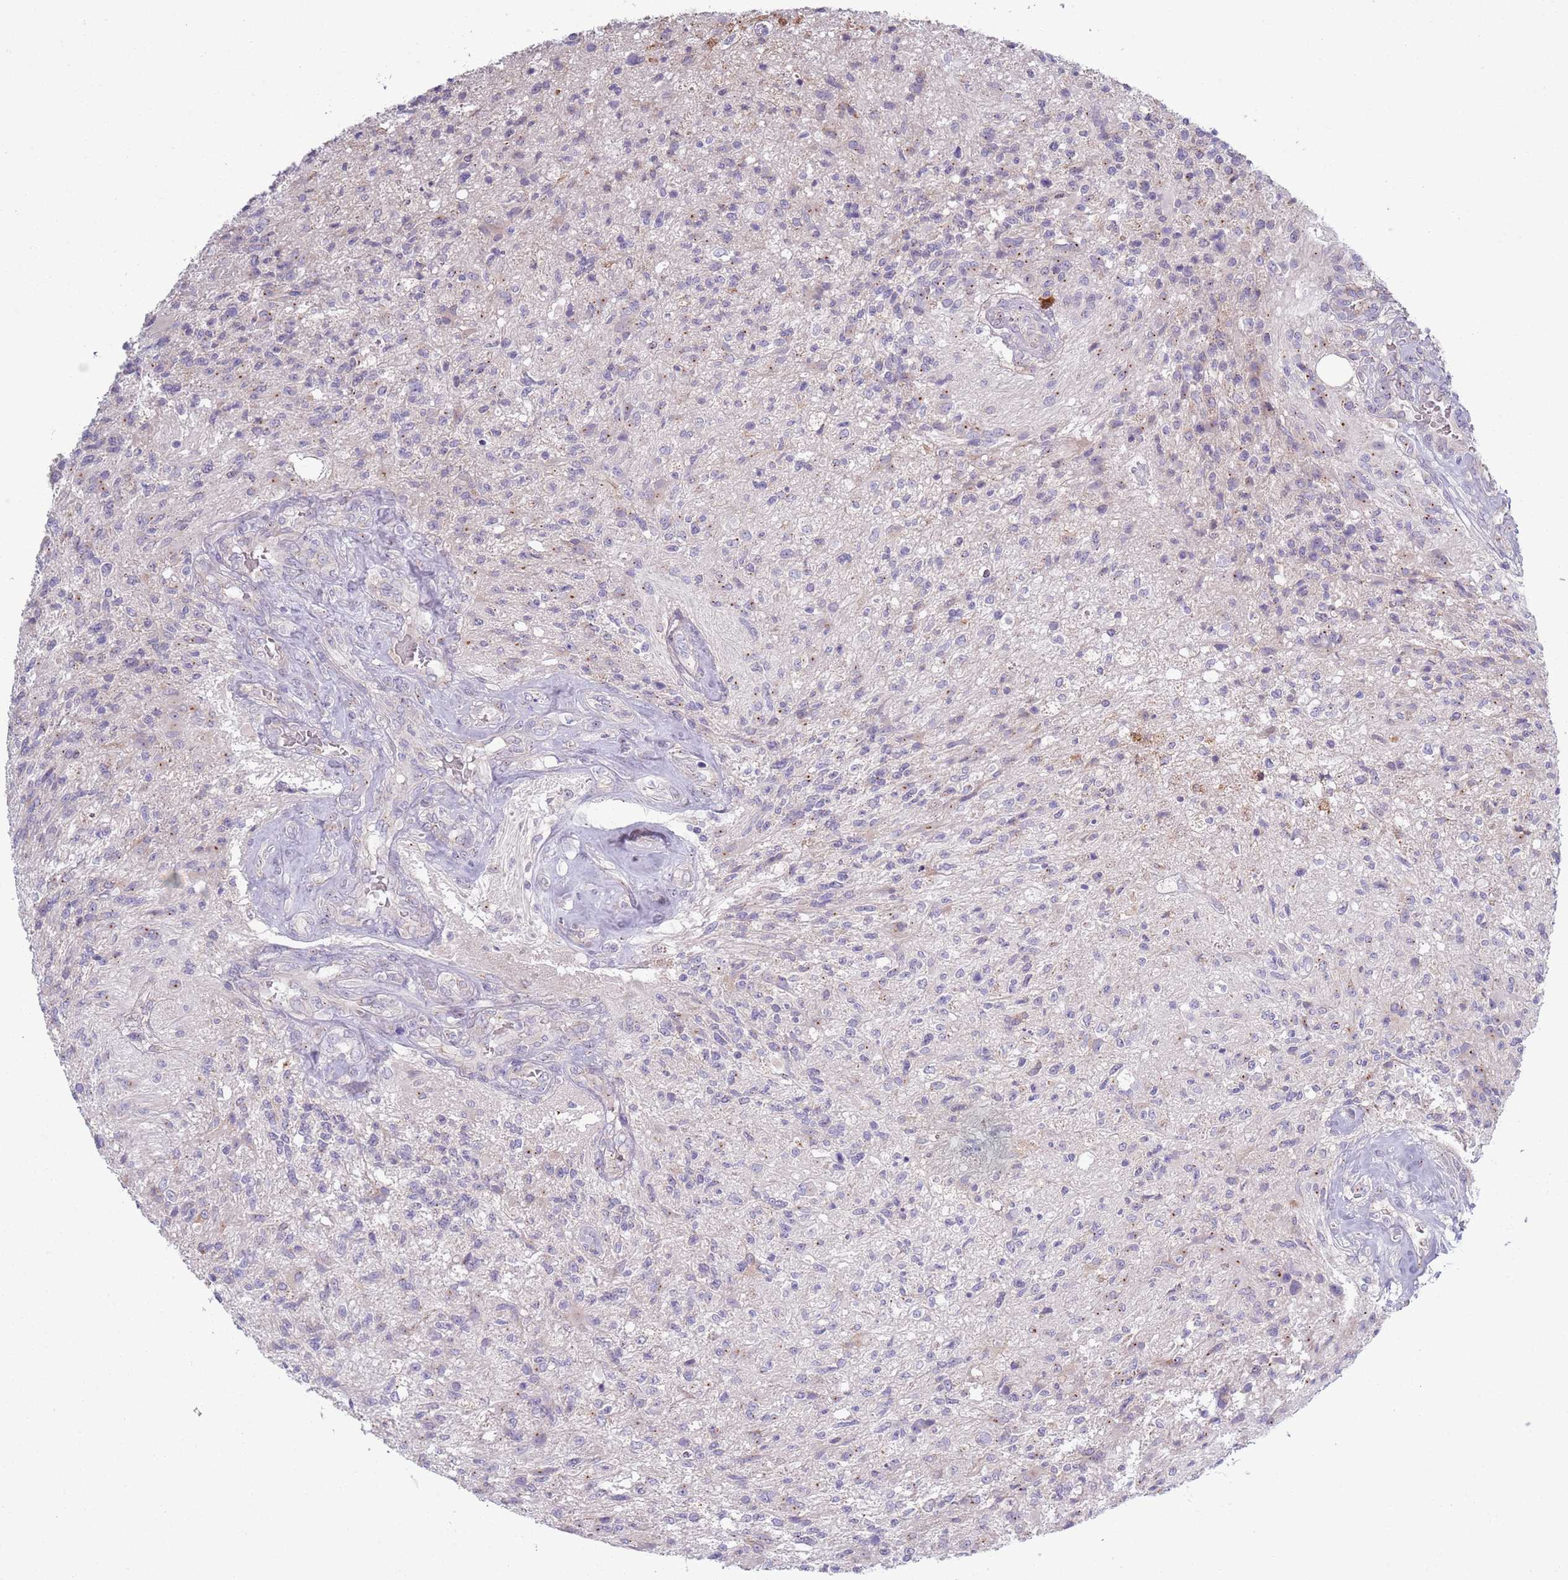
{"staining": {"intensity": "negative", "quantity": "none", "location": "none"}, "tissue": "glioma", "cell_type": "Tumor cells", "image_type": "cancer", "snomed": [{"axis": "morphology", "description": "Glioma, malignant, High grade"}, {"axis": "topography", "description": "Brain"}], "caption": "Tumor cells are negative for protein expression in human high-grade glioma (malignant).", "gene": "LTB", "patient": {"sex": "male", "age": 56}}